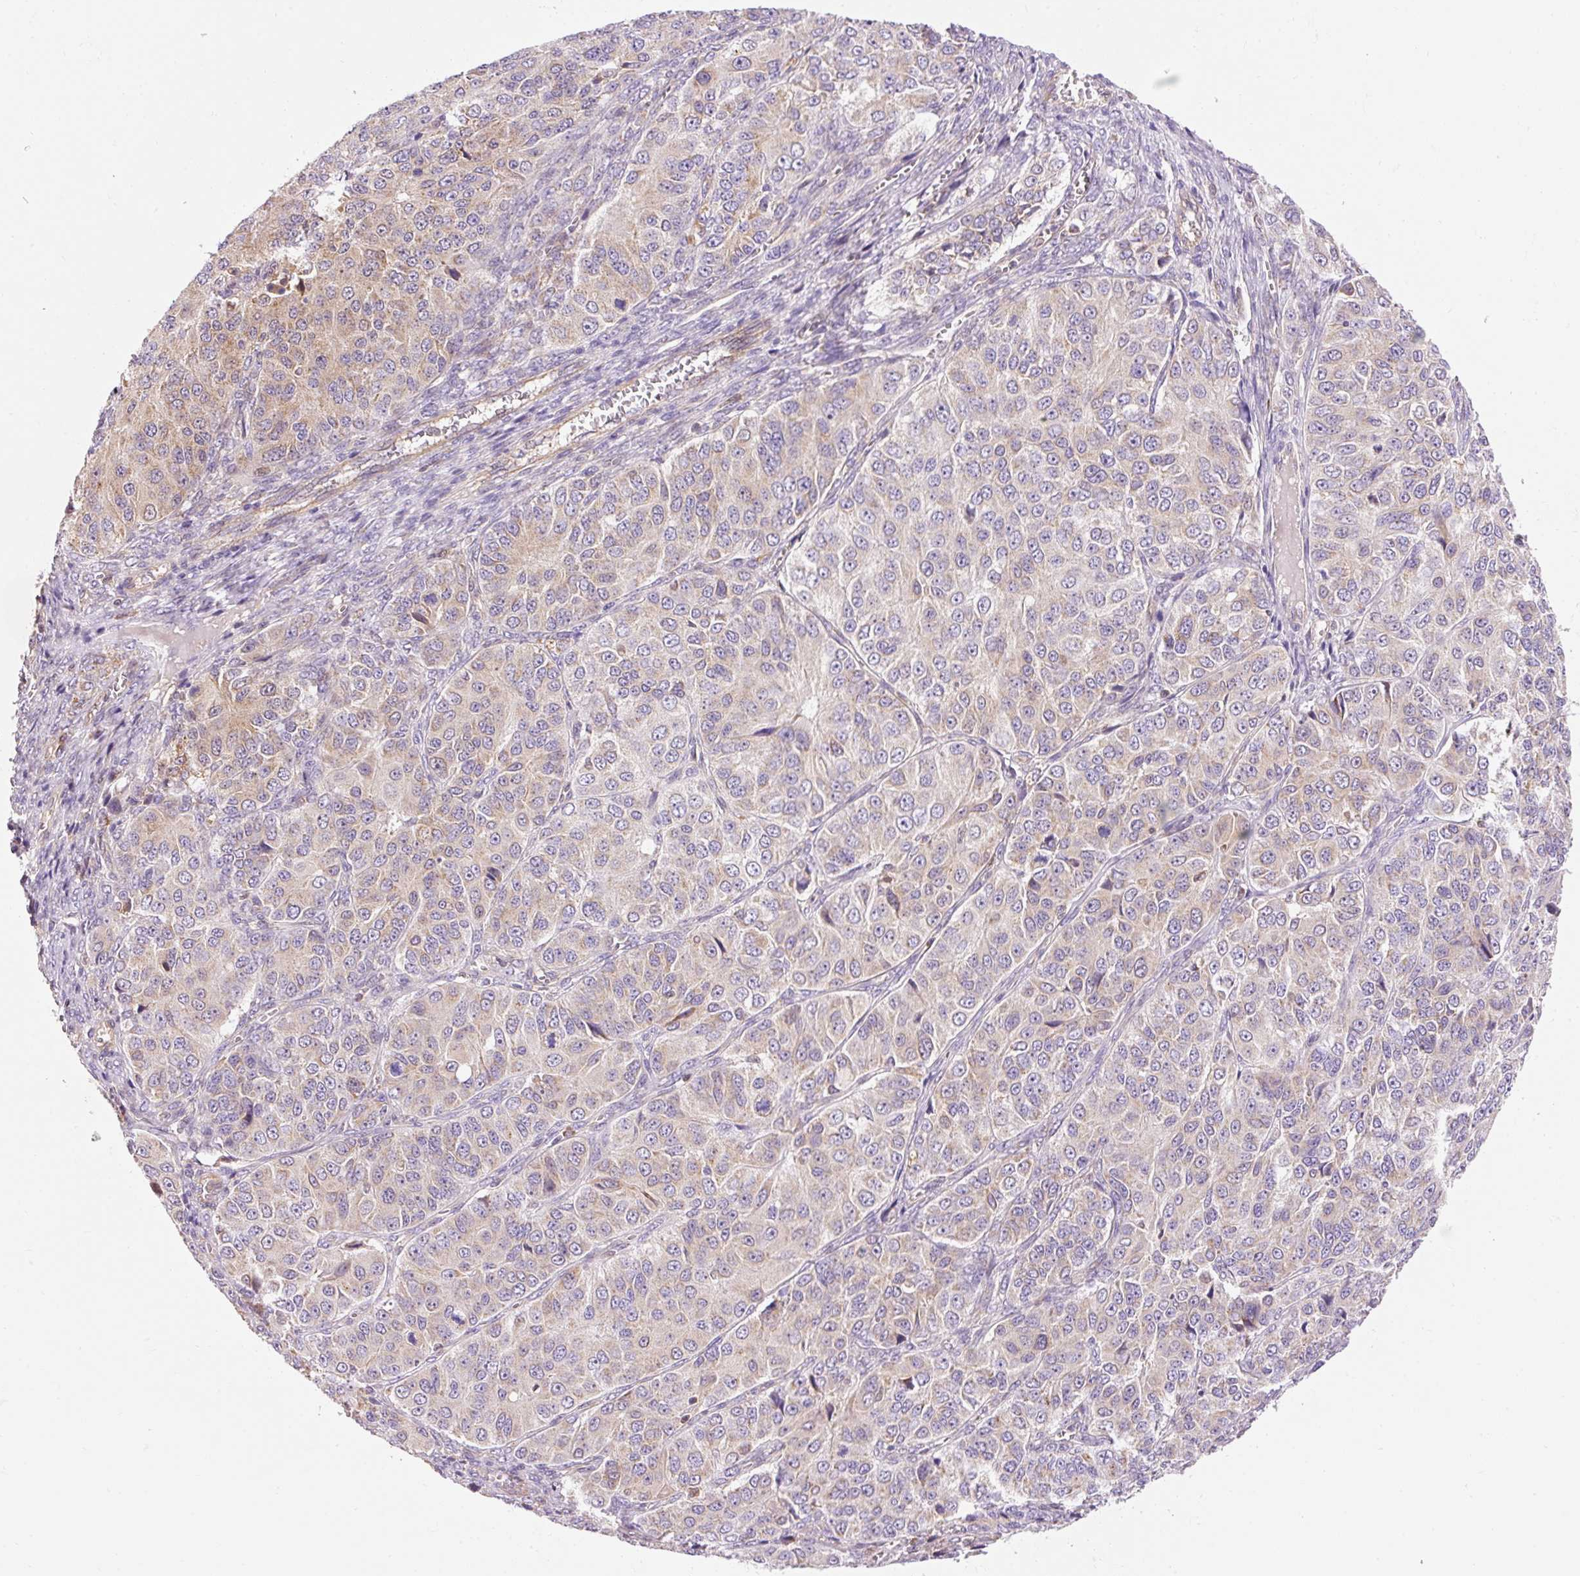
{"staining": {"intensity": "weak", "quantity": "<25%", "location": "cytoplasmic/membranous"}, "tissue": "ovarian cancer", "cell_type": "Tumor cells", "image_type": "cancer", "snomed": [{"axis": "morphology", "description": "Carcinoma, endometroid"}, {"axis": "topography", "description": "Ovary"}], "caption": "Immunohistochemical staining of ovarian endometroid carcinoma displays no significant positivity in tumor cells.", "gene": "IMMT", "patient": {"sex": "female", "age": 51}}